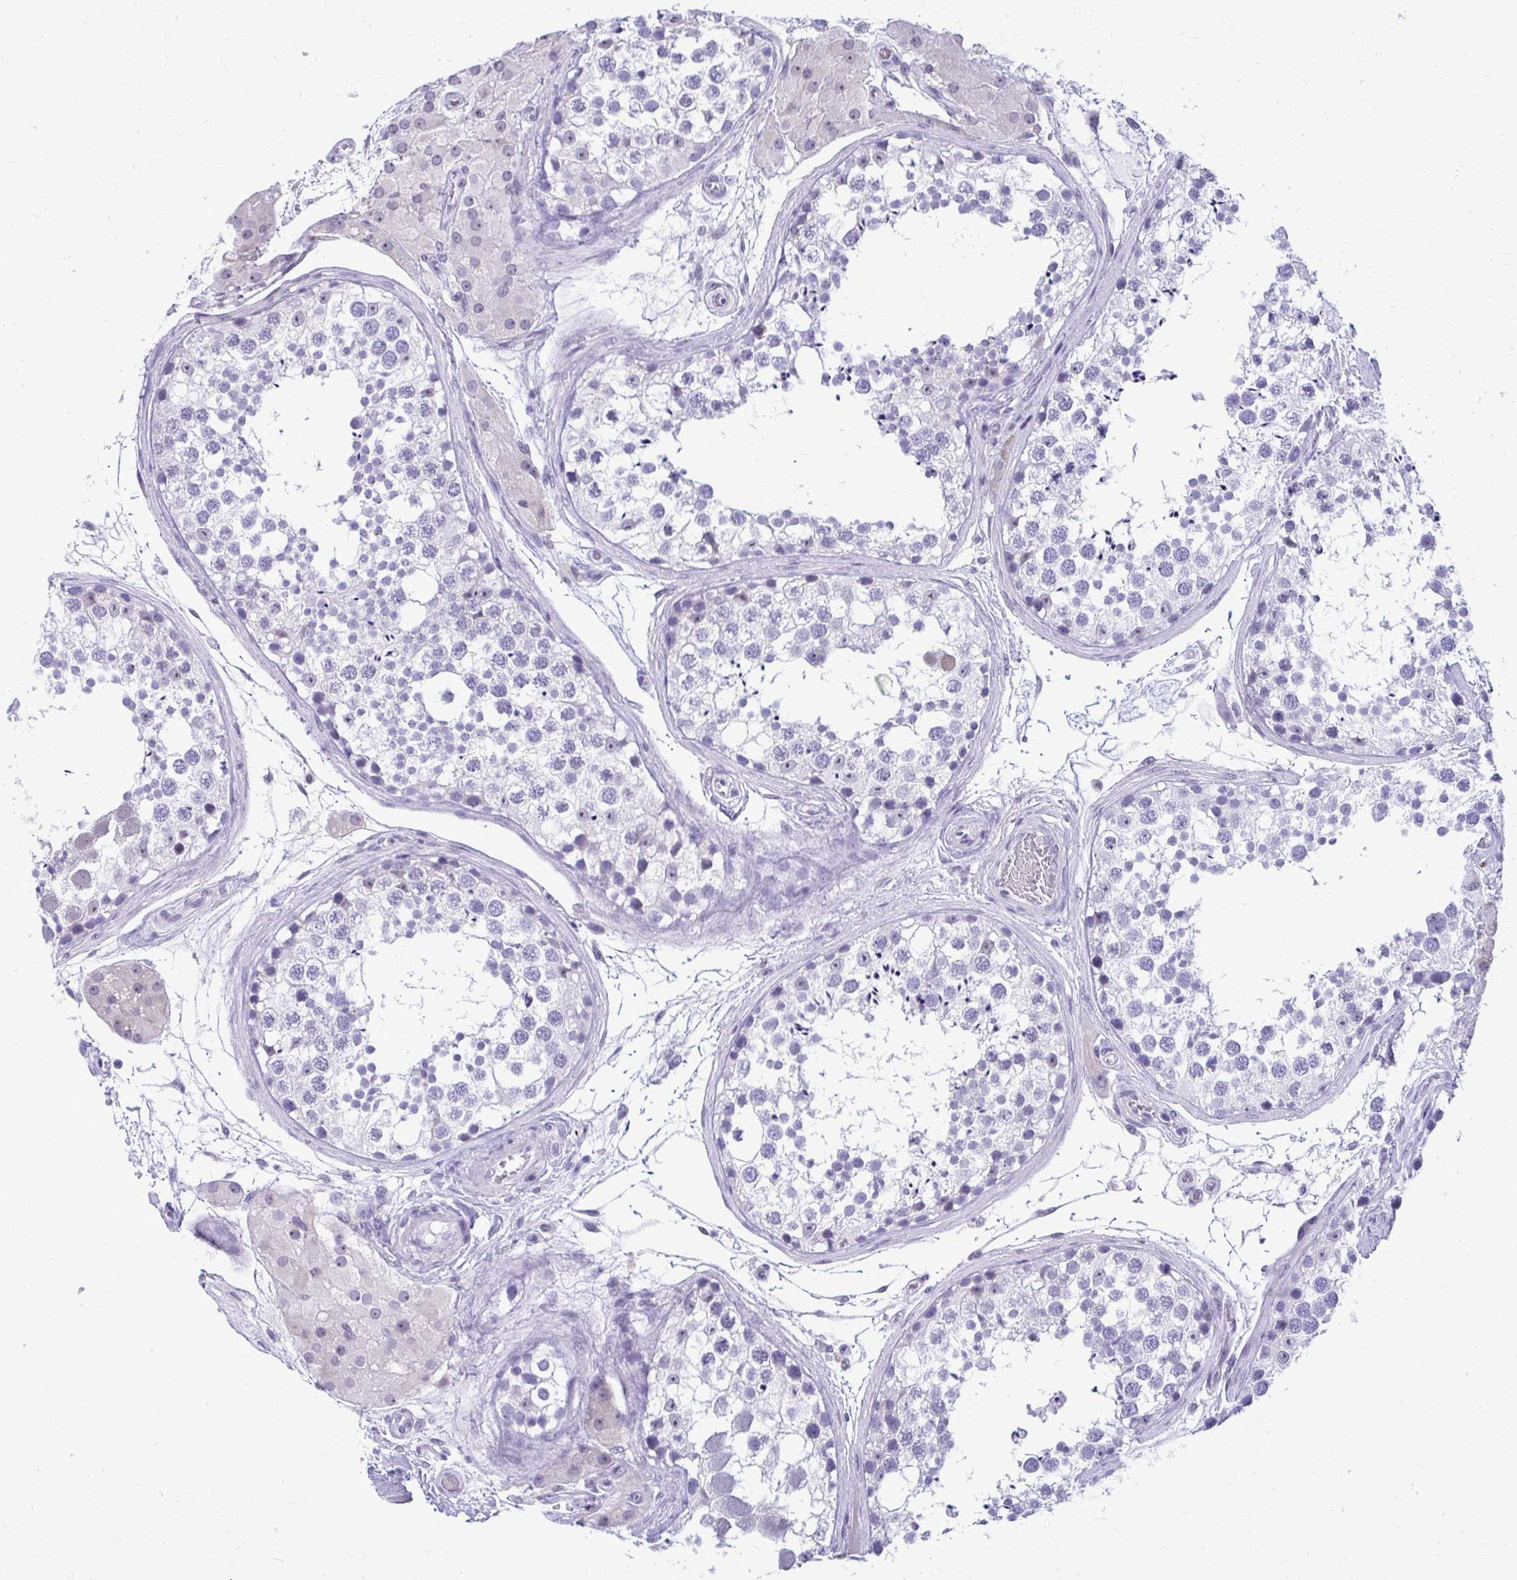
{"staining": {"intensity": "weak", "quantity": "<25%", "location": "nuclear"}, "tissue": "testis", "cell_type": "Cells in seminiferous ducts", "image_type": "normal", "snomed": [{"axis": "morphology", "description": "Normal tissue, NOS"}, {"axis": "morphology", "description": "Seminoma, NOS"}, {"axis": "topography", "description": "Testis"}], "caption": "Immunohistochemistry (IHC) of normal testis shows no positivity in cells in seminiferous ducts.", "gene": "PROSER1", "patient": {"sex": "male", "age": 65}}